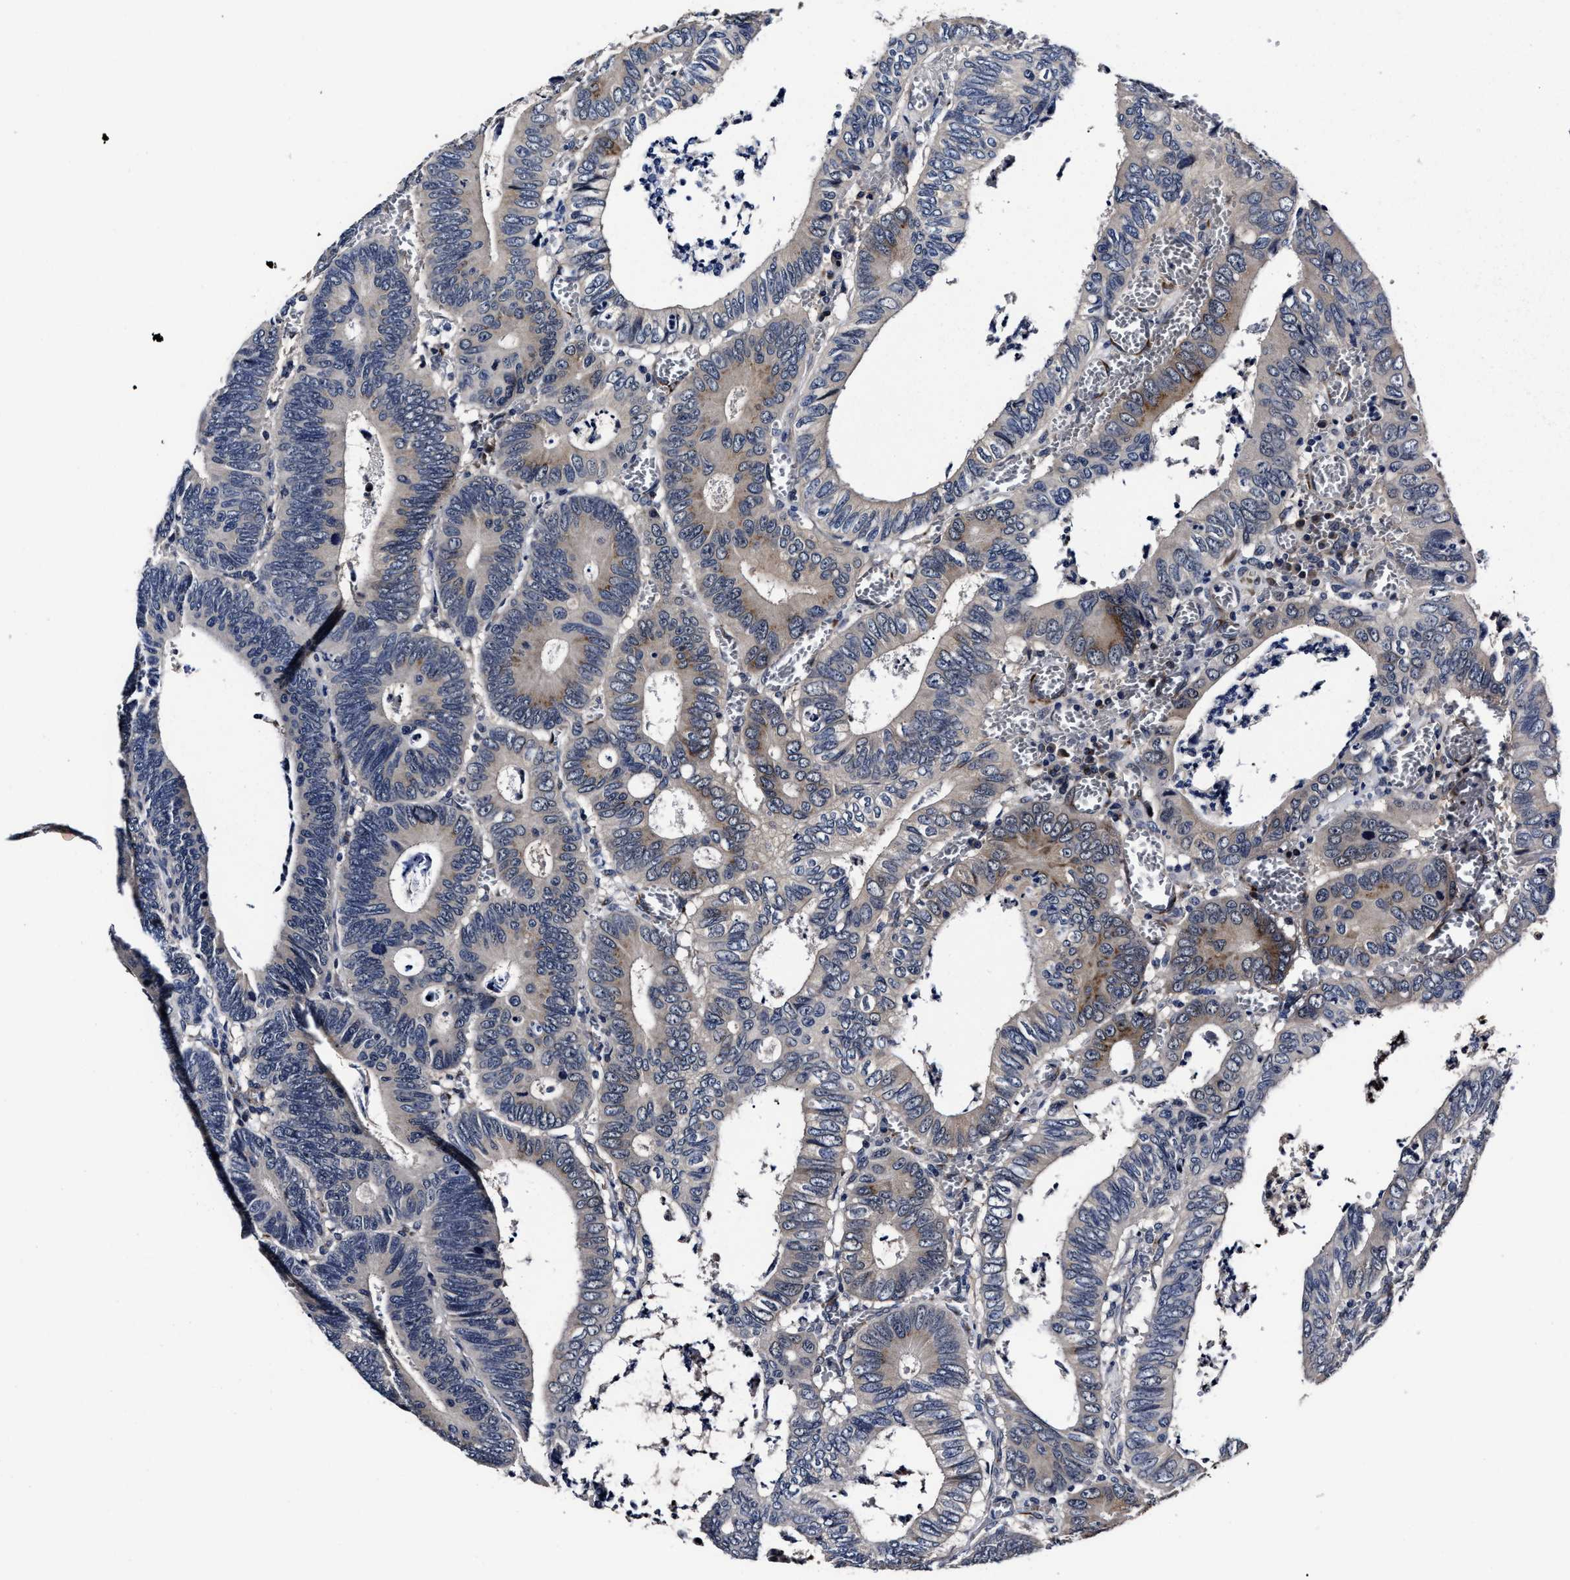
{"staining": {"intensity": "strong", "quantity": "25%-75%", "location": "cytoplasmic/membranous"}, "tissue": "colorectal cancer", "cell_type": "Tumor cells", "image_type": "cancer", "snomed": [{"axis": "morphology", "description": "Inflammation, NOS"}, {"axis": "morphology", "description": "Adenocarcinoma, NOS"}, {"axis": "topography", "description": "Colon"}], "caption": "Tumor cells demonstrate high levels of strong cytoplasmic/membranous expression in about 25%-75% of cells in human colorectal cancer. (Stains: DAB in brown, nuclei in blue, Microscopy: brightfield microscopy at high magnification).", "gene": "OLFML2A", "patient": {"sex": "male", "age": 72}}